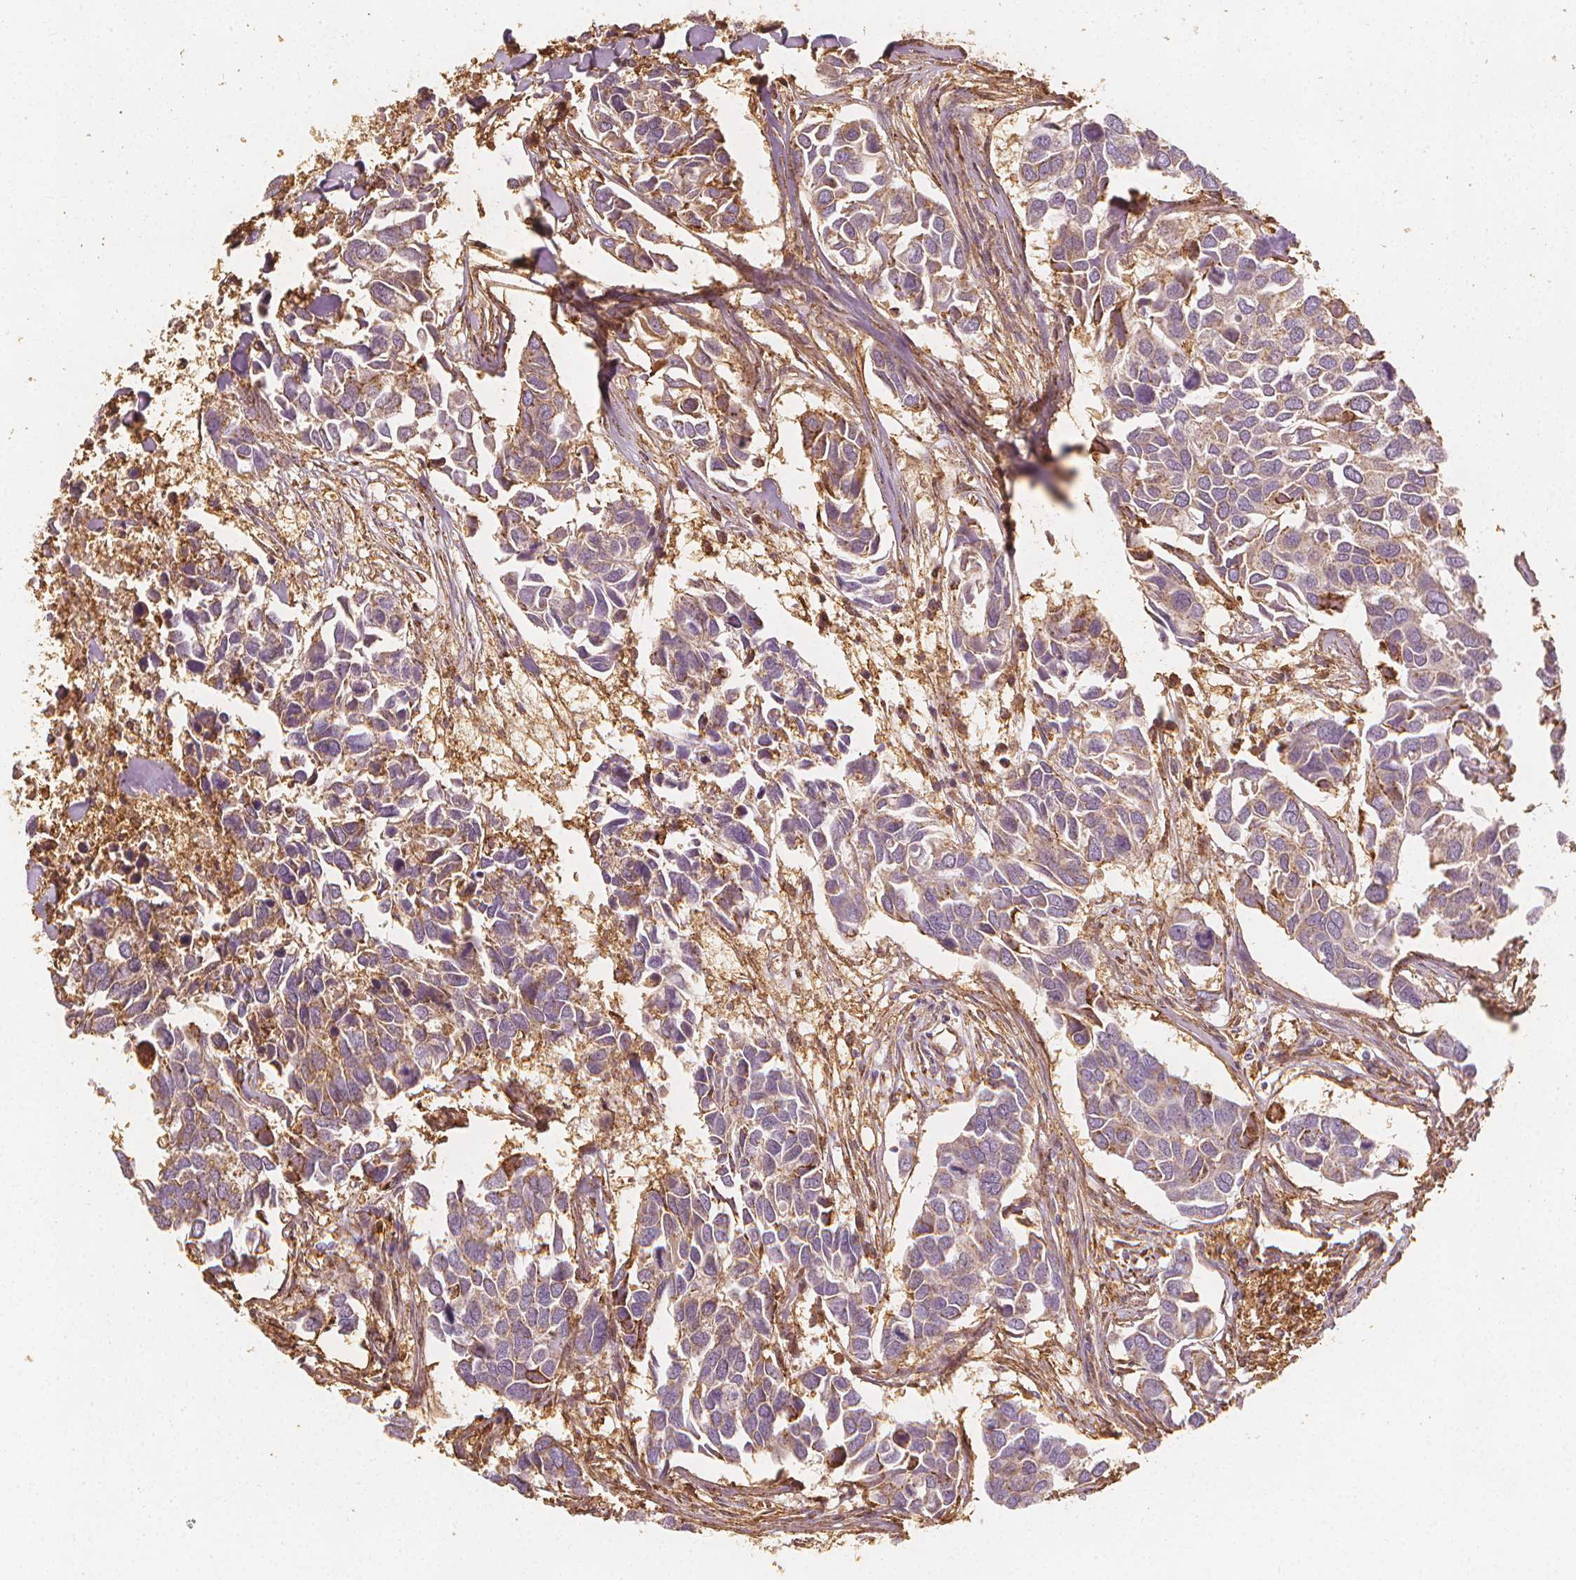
{"staining": {"intensity": "weak", "quantity": "25%-75%", "location": "cytoplasmic/membranous"}, "tissue": "breast cancer", "cell_type": "Tumor cells", "image_type": "cancer", "snomed": [{"axis": "morphology", "description": "Duct carcinoma"}, {"axis": "topography", "description": "Breast"}], "caption": "Immunohistochemical staining of human intraductal carcinoma (breast) reveals weak cytoplasmic/membranous protein positivity in about 25%-75% of tumor cells. Nuclei are stained in blue.", "gene": "ARHGAP26", "patient": {"sex": "female", "age": 83}}